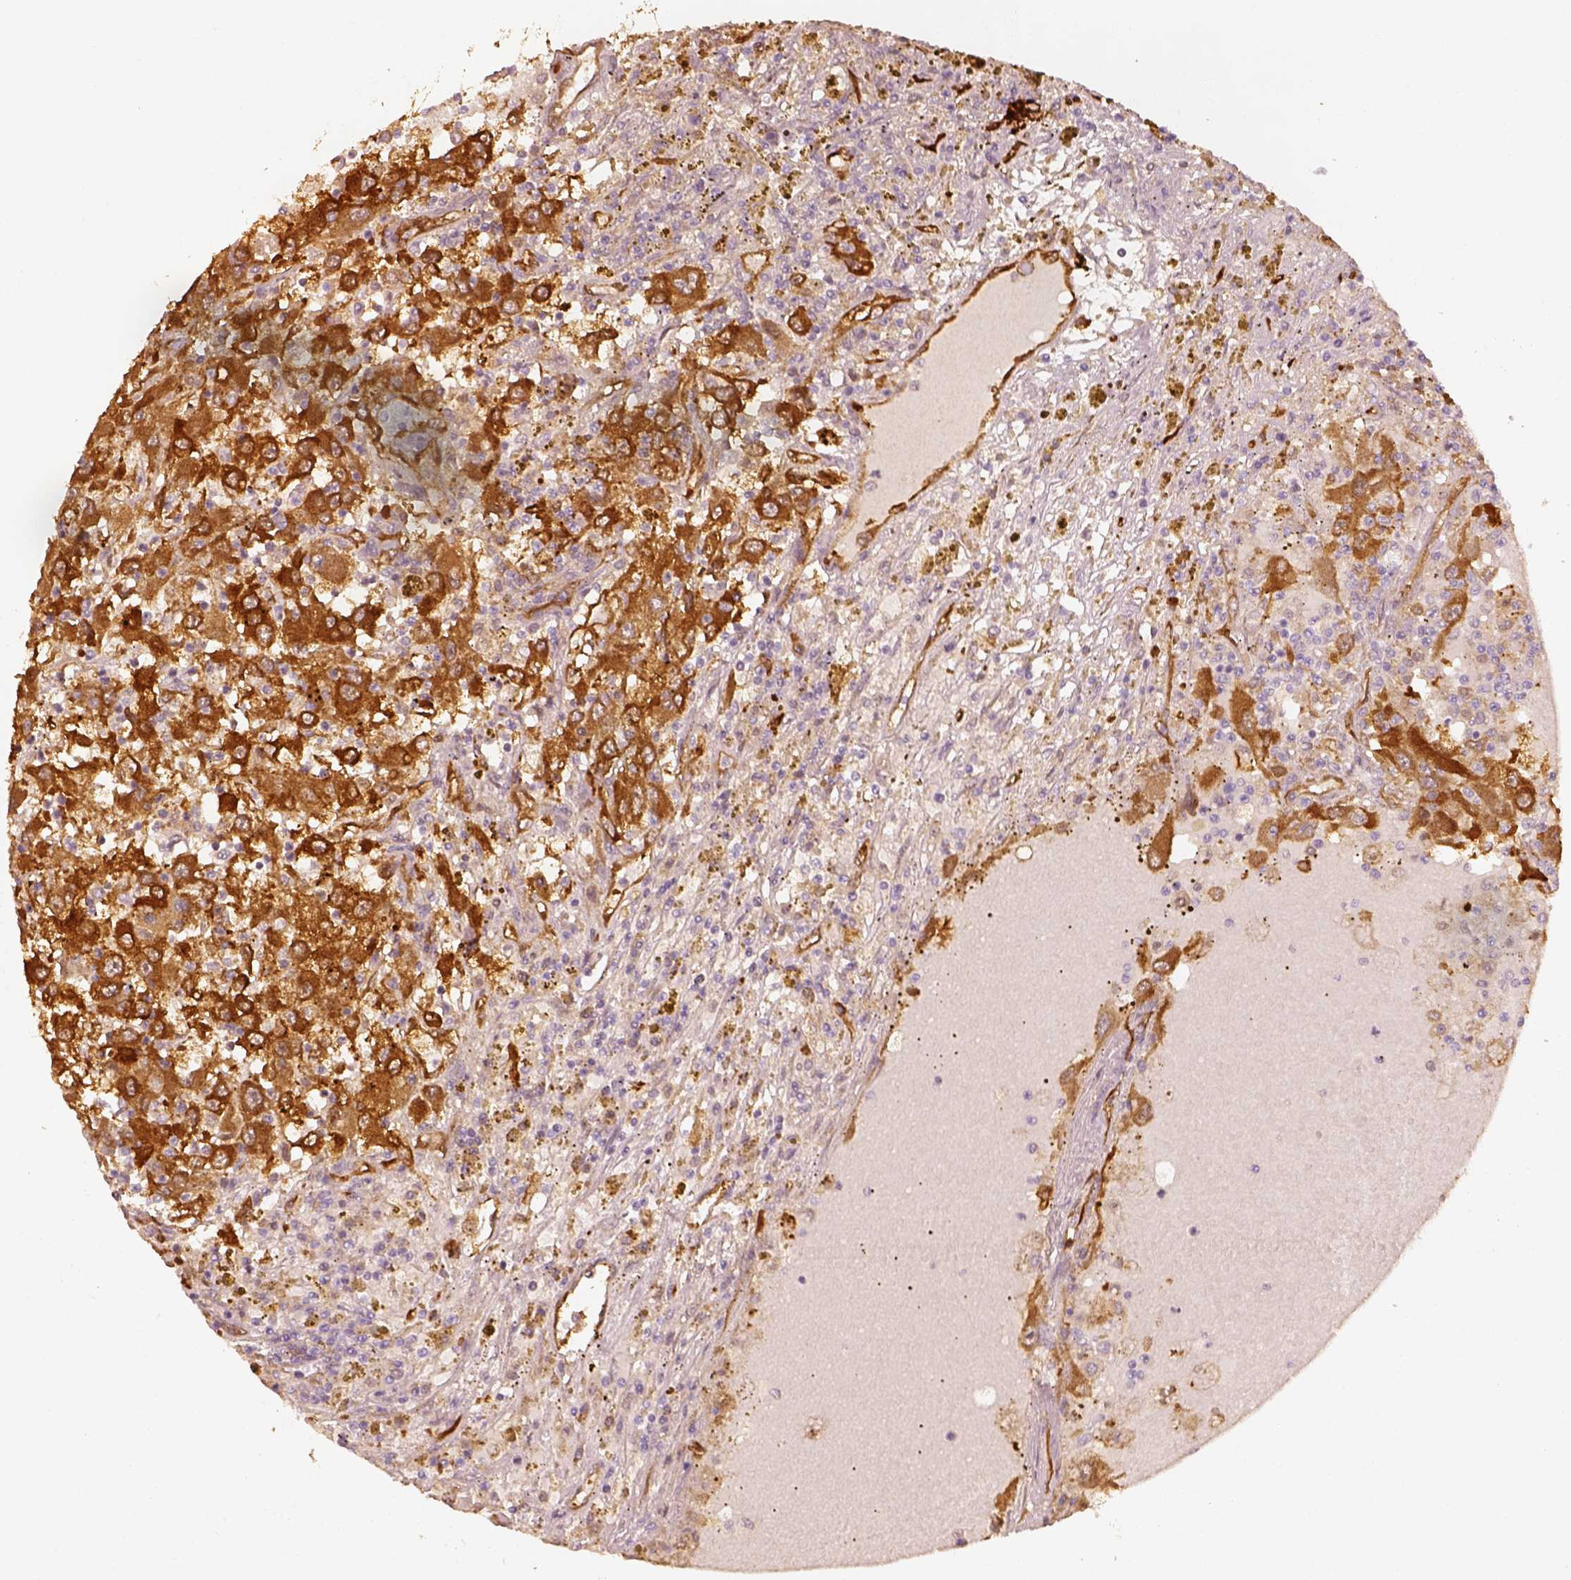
{"staining": {"intensity": "strong", "quantity": ">75%", "location": "cytoplasmic/membranous"}, "tissue": "renal cancer", "cell_type": "Tumor cells", "image_type": "cancer", "snomed": [{"axis": "morphology", "description": "Adenocarcinoma, NOS"}, {"axis": "topography", "description": "Kidney"}], "caption": "Renal cancer (adenocarcinoma) stained for a protein shows strong cytoplasmic/membranous positivity in tumor cells.", "gene": "FSCN1", "patient": {"sex": "female", "age": 67}}